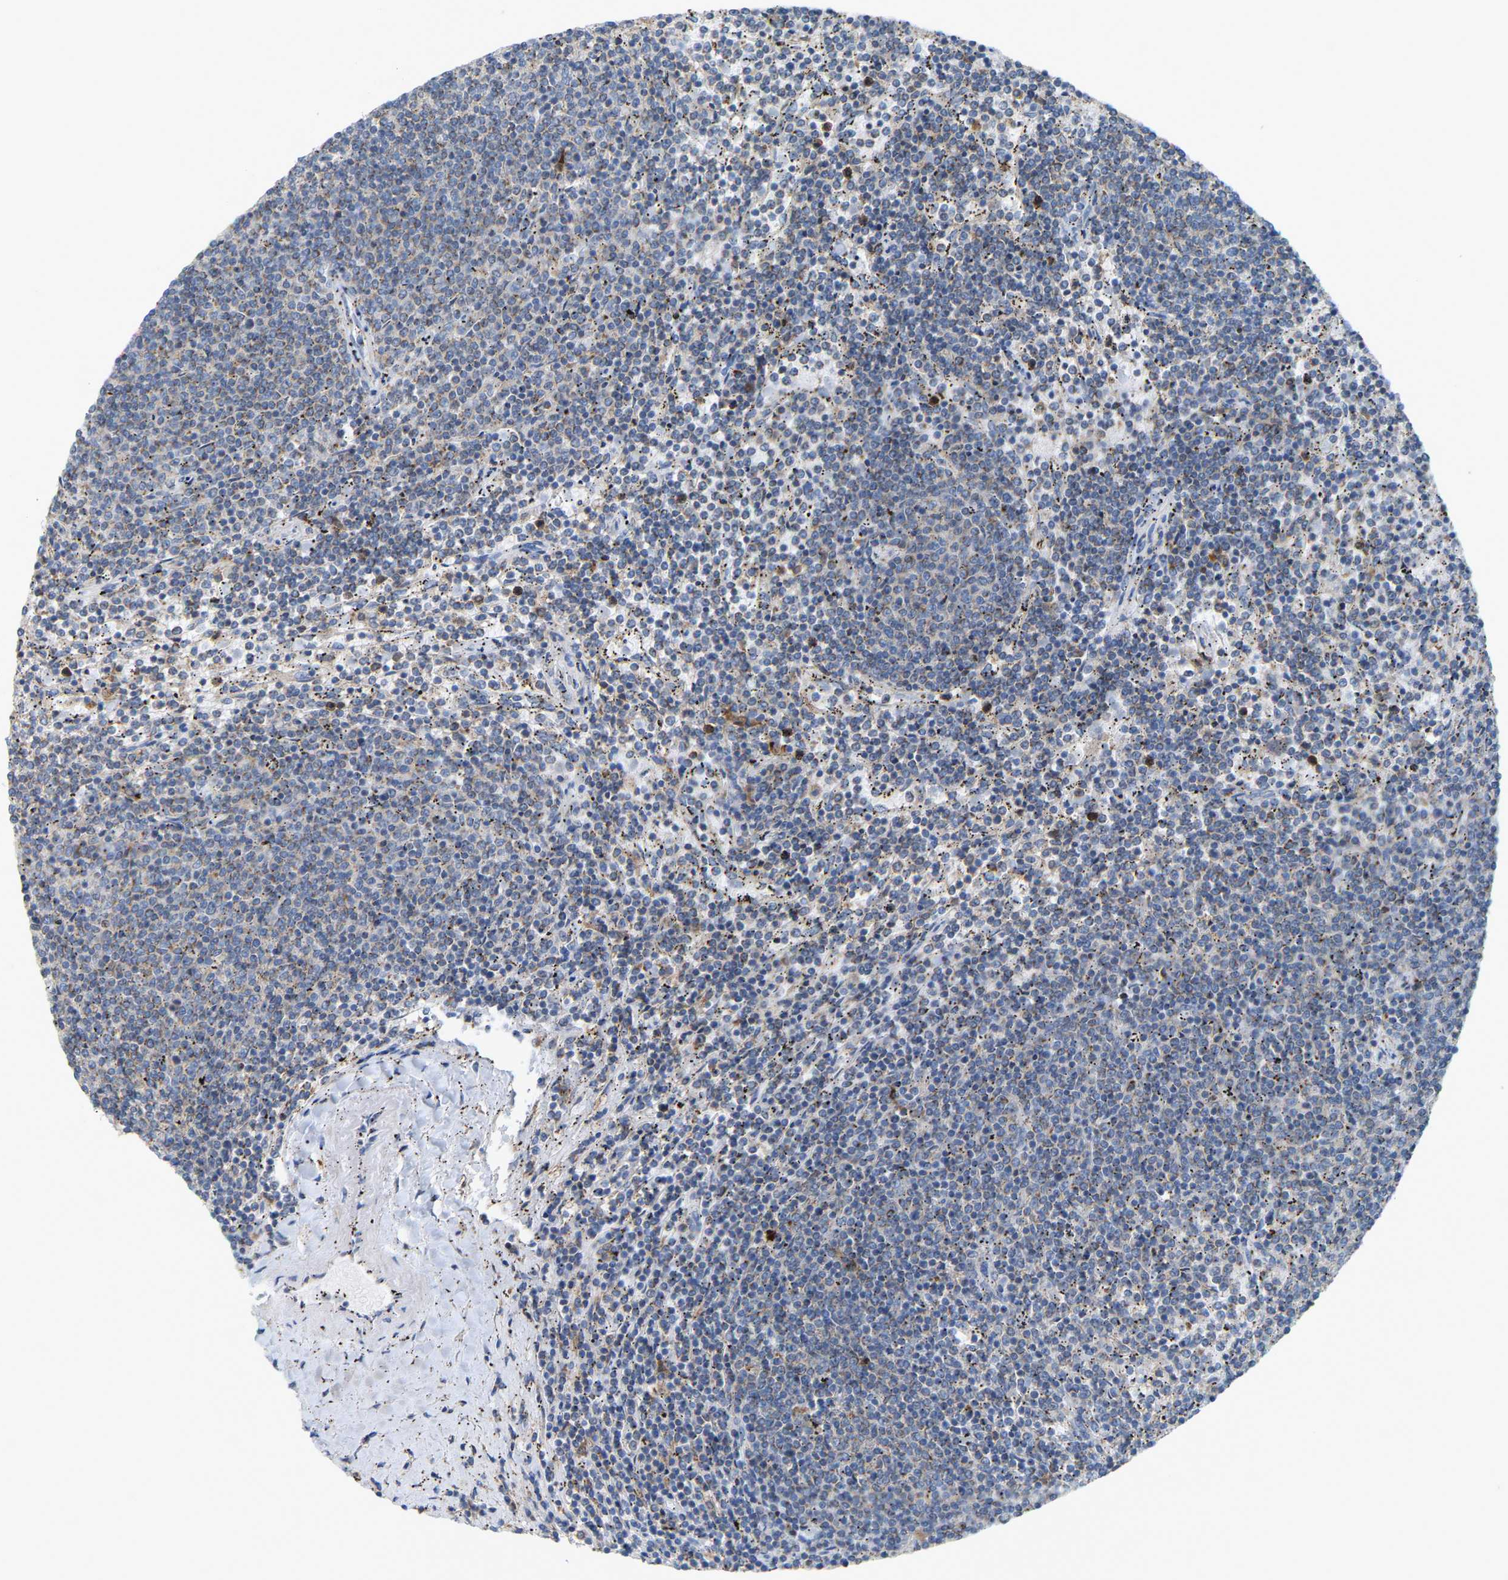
{"staining": {"intensity": "negative", "quantity": "none", "location": "none"}, "tissue": "lymphoma", "cell_type": "Tumor cells", "image_type": "cancer", "snomed": [{"axis": "morphology", "description": "Malignant lymphoma, non-Hodgkin's type, Low grade"}, {"axis": "topography", "description": "Spleen"}], "caption": "High magnification brightfield microscopy of low-grade malignant lymphoma, non-Hodgkin's type stained with DAB (3,3'-diaminobenzidine) (brown) and counterstained with hematoxylin (blue): tumor cells show no significant expression.", "gene": "CROT", "patient": {"sex": "female", "age": 50}}